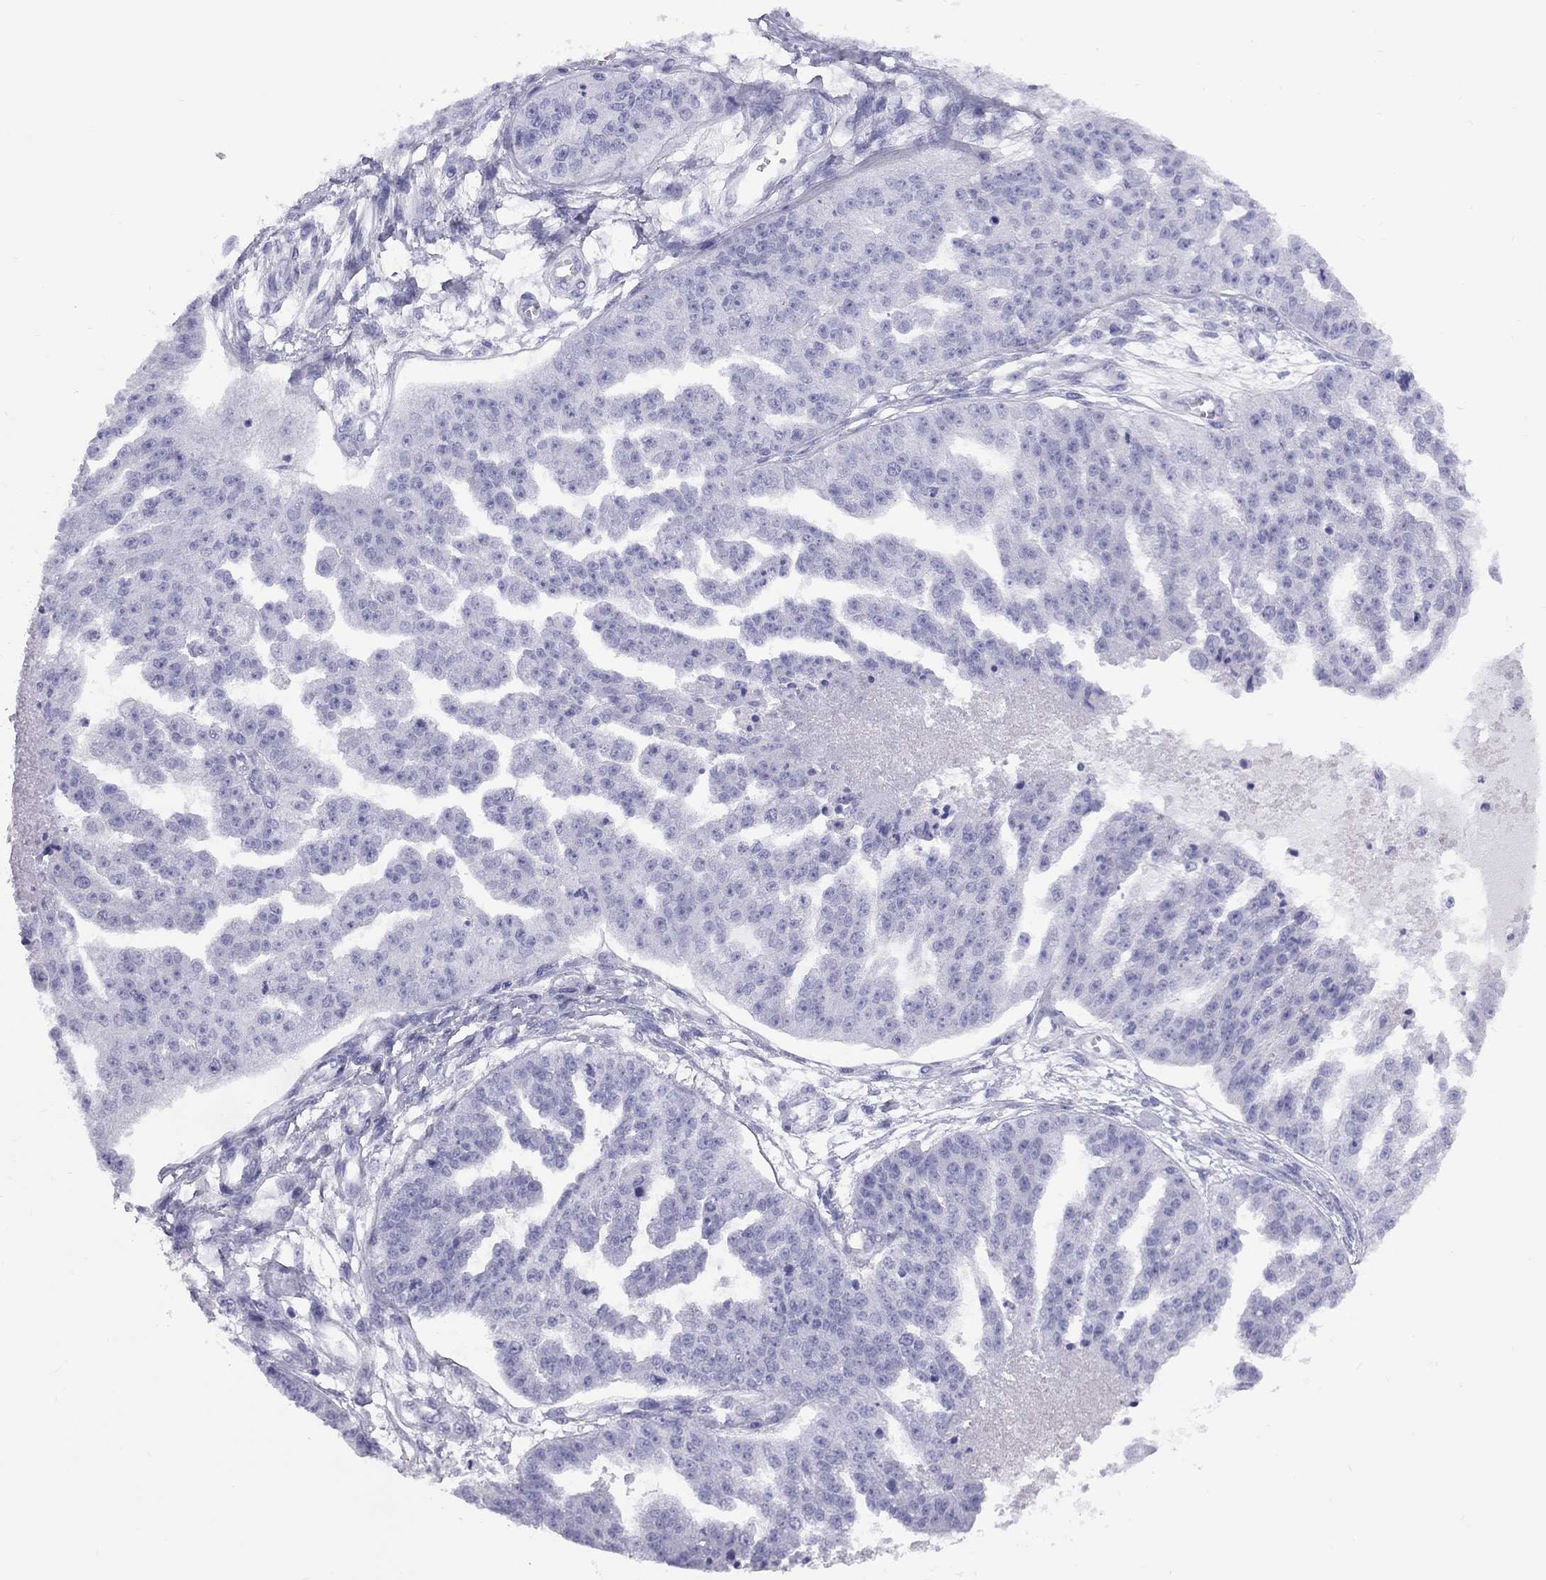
{"staining": {"intensity": "negative", "quantity": "none", "location": "none"}, "tissue": "ovarian cancer", "cell_type": "Tumor cells", "image_type": "cancer", "snomed": [{"axis": "morphology", "description": "Cystadenocarcinoma, serous, NOS"}, {"axis": "topography", "description": "Ovary"}], "caption": "Tumor cells are negative for protein expression in human ovarian serous cystadenocarcinoma.", "gene": "FSCN3", "patient": {"sex": "female", "age": 58}}